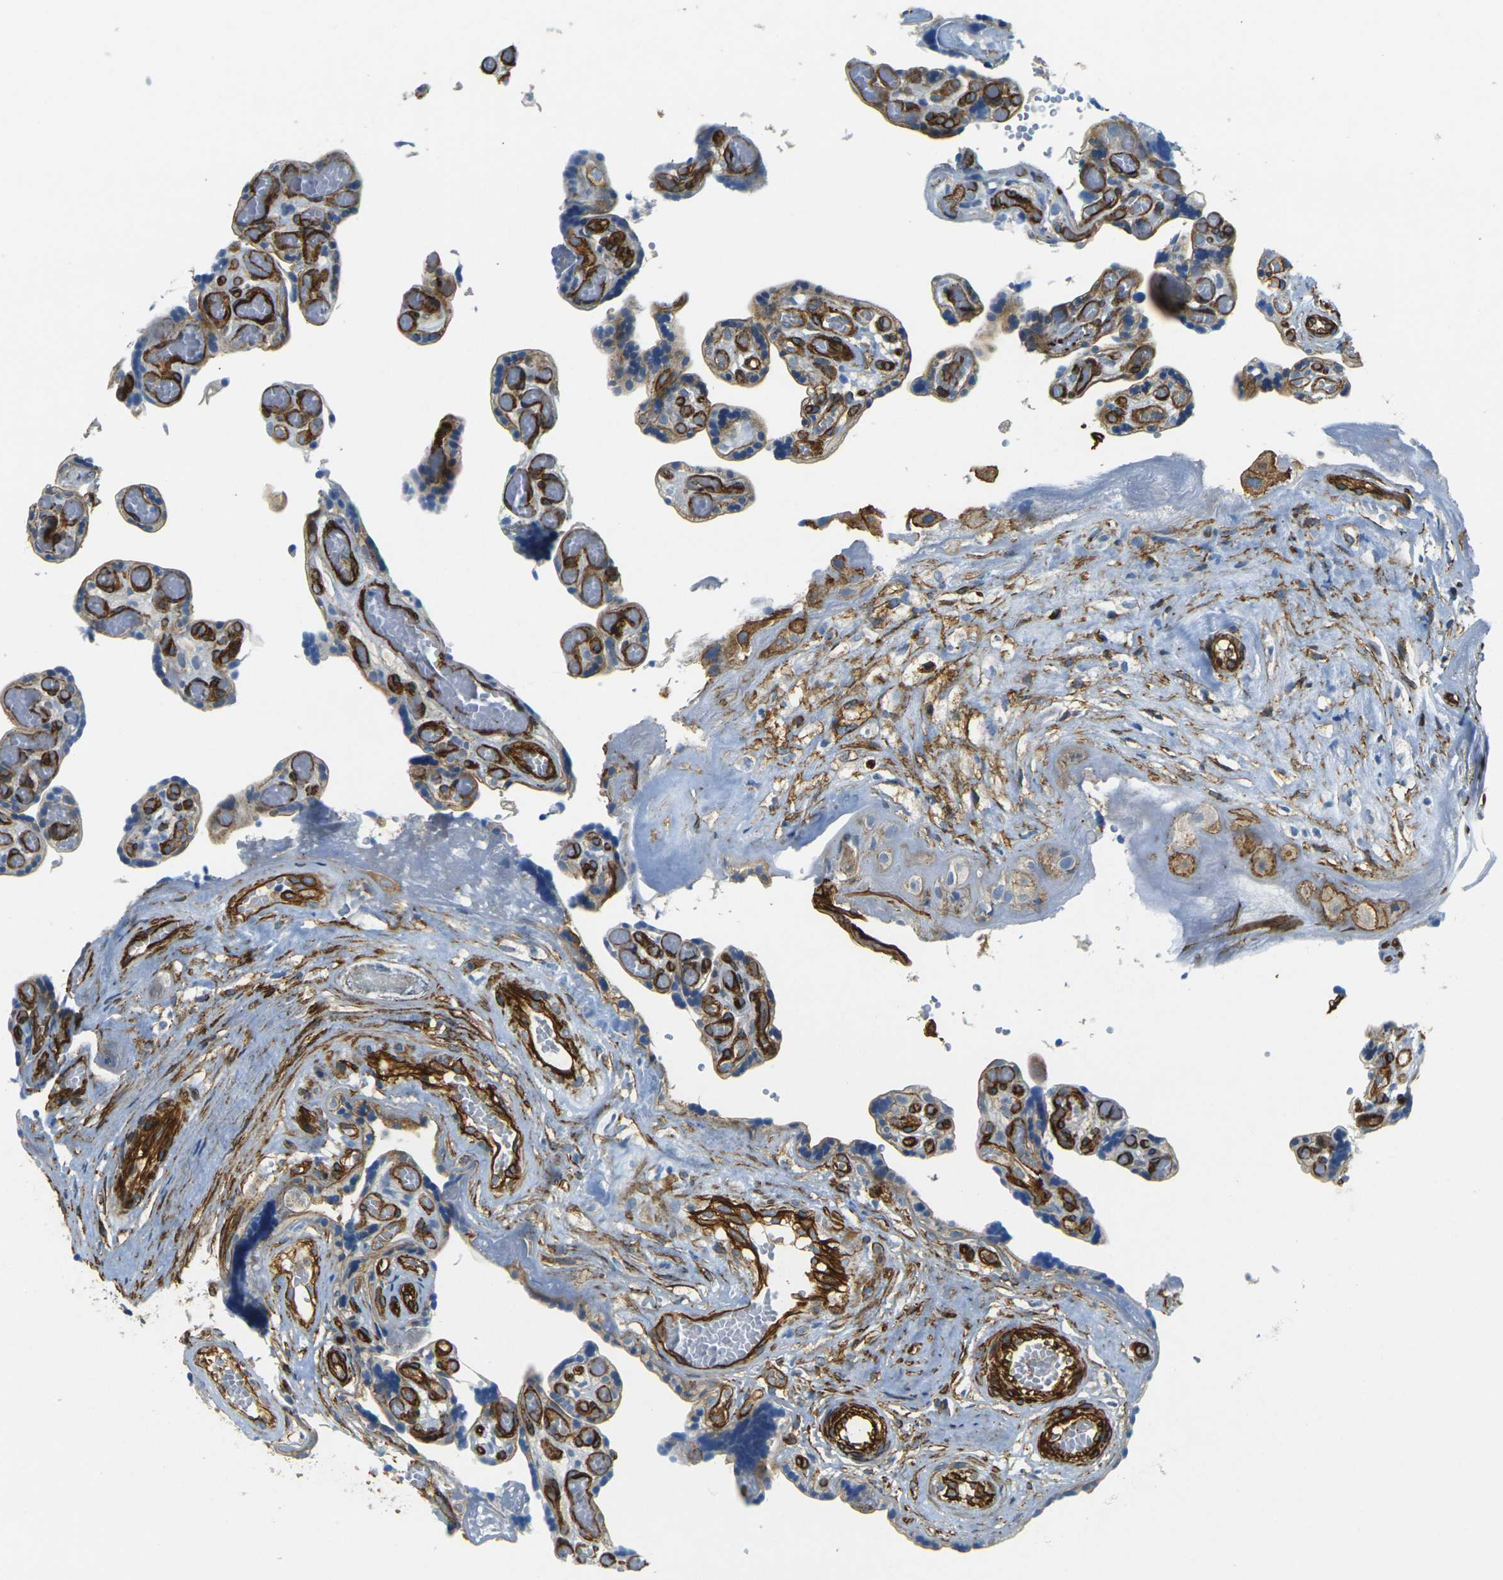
{"staining": {"intensity": "moderate", "quantity": ">75%", "location": "cytoplasmic/membranous"}, "tissue": "placenta", "cell_type": "Trophoblastic cells", "image_type": "normal", "snomed": [{"axis": "morphology", "description": "Normal tissue, NOS"}, {"axis": "topography", "description": "Placenta"}], "caption": "High-power microscopy captured an immunohistochemistry photomicrograph of unremarkable placenta, revealing moderate cytoplasmic/membranous positivity in about >75% of trophoblastic cells. The protein of interest is shown in brown color, while the nuclei are stained blue.", "gene": "EPHA7", "patient": {"sex": "female", "age": 30}}